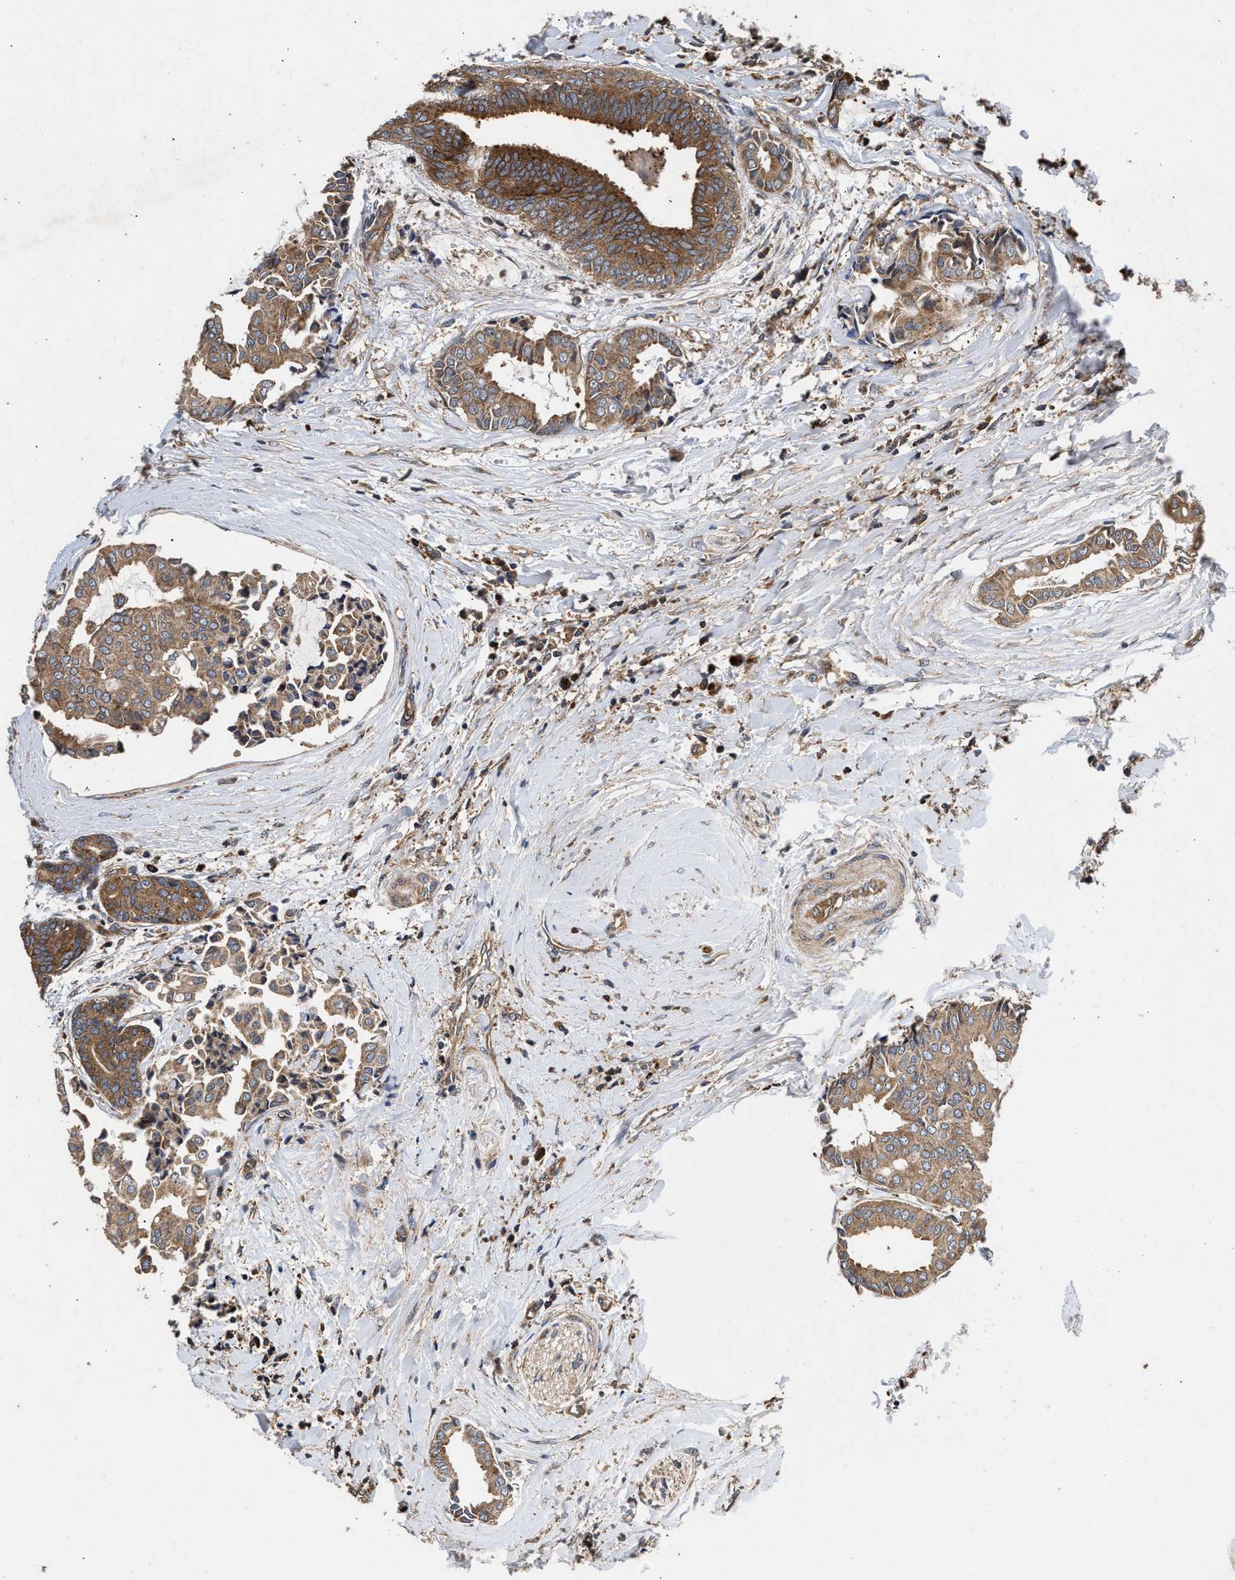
{"staining": {"intensity": "moderate", "quantity": ">75%", "location": "cytoplasmic/membranous"}, "tissue": "head and neck cancer", "cell_type": "Tumor cells", "image_type": "cancer", "snomed": [{"axis": "morphology", "description": "Adenocarcinoma, NOS"}, {"axis": "topography", "description": "Salivary gland"}, {"axis": "topography", "description": "Head-Neck"}], "caption": "Protein expression analysis of adenocarcinoma (head and neck) demonstrates moderate cytoplasmic/membranous positivity in approximately >75% of tumor cells.", "gene": "NFKB2", "patient": {"sex": "female", "age": 59}}